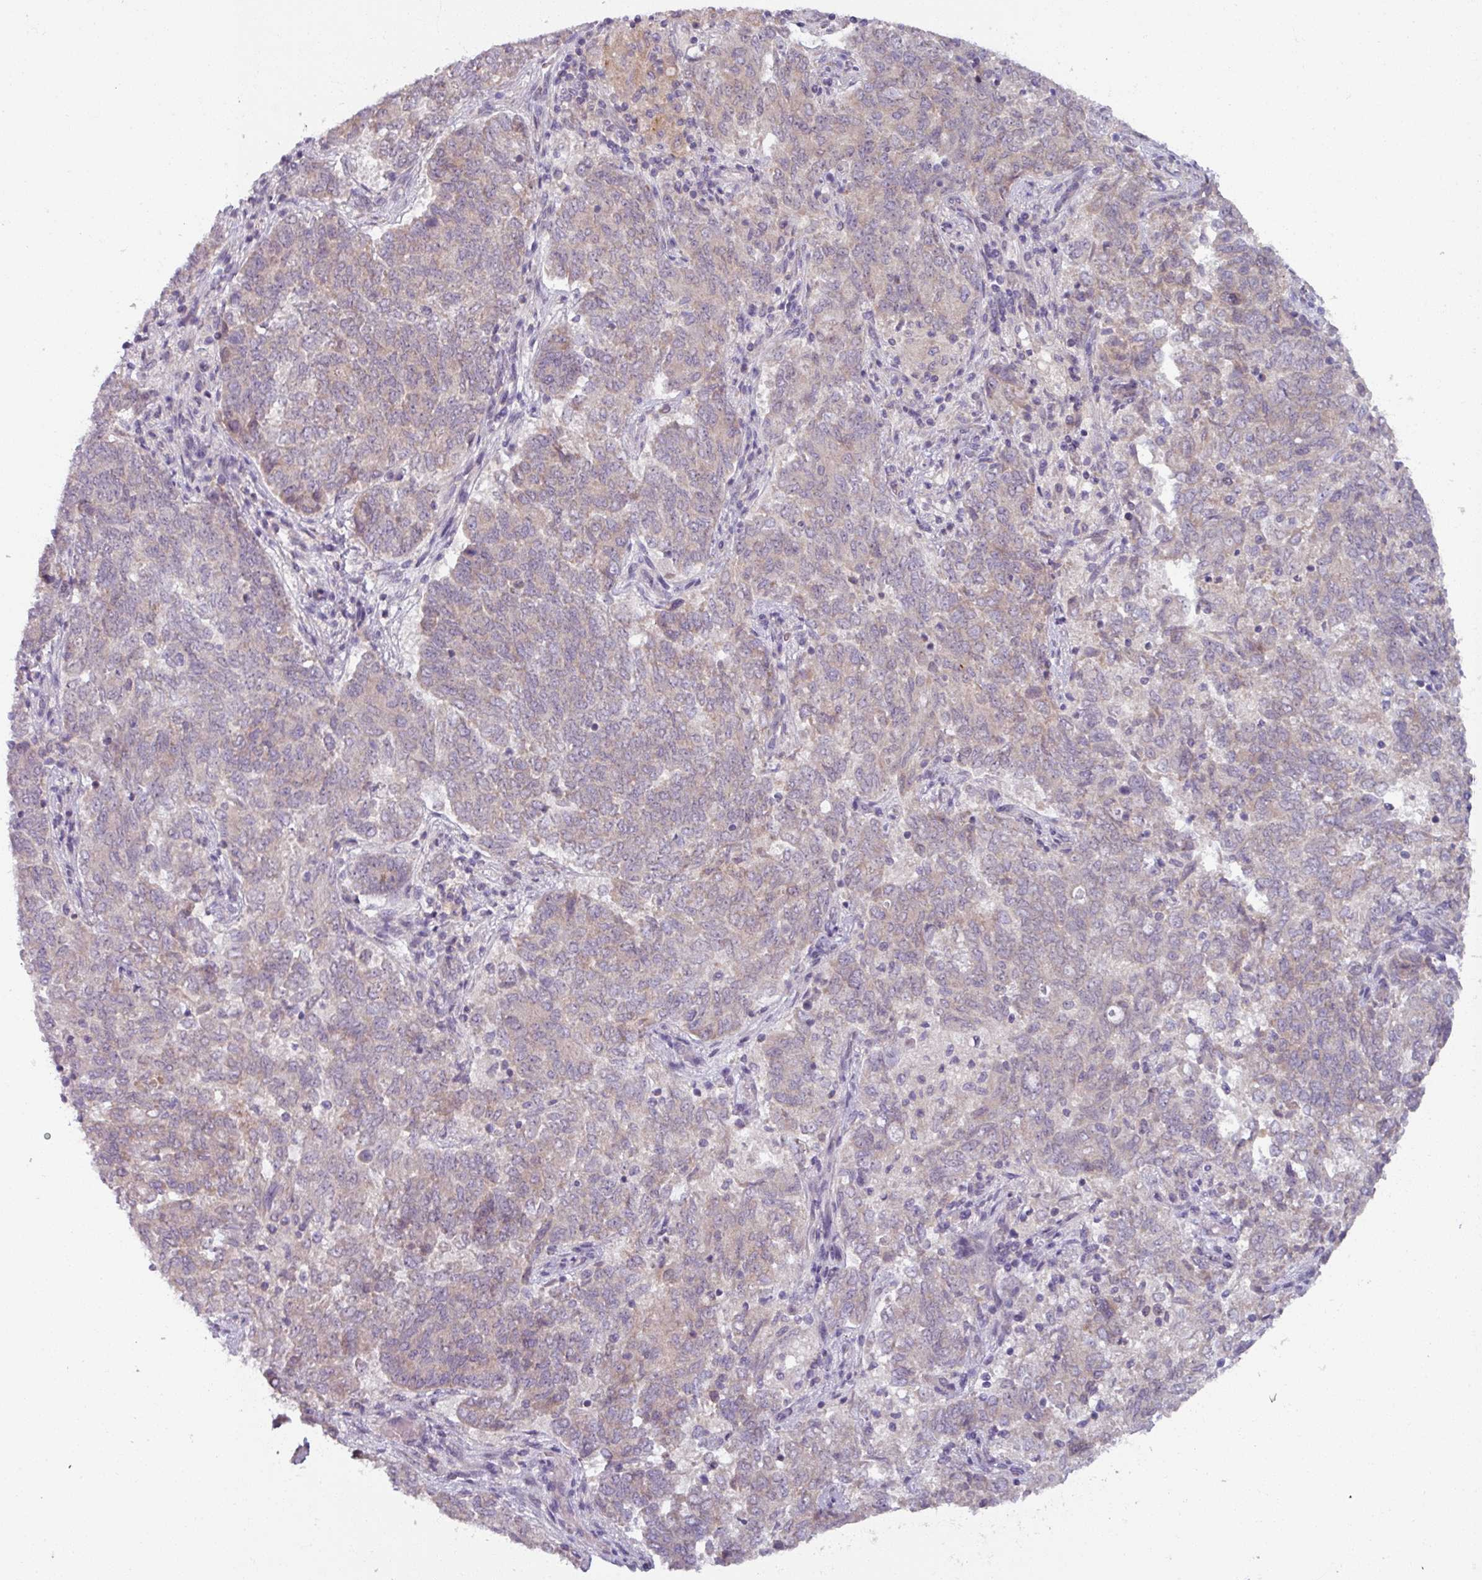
{"staining": {"intensity": "negative", "quantity": "none", "location": "none"}, "tissue": "endometrial cancer", "cell_type": "Tumor cells", "image_type": "cancer", "snomed": [{"axis": "morphology", "description": "Adenocarcinoma, NOS"}, {"axis": "topography", "description": "Endometrium"}], "caption": "High power microscopy micrograph of an IHC micrograph of endometrial cancer (adenocarcinoma), revealing no significant expression in tumor cells.", "gene": "OGFOD3", "patient": {"sex": "female", "age": 80}}